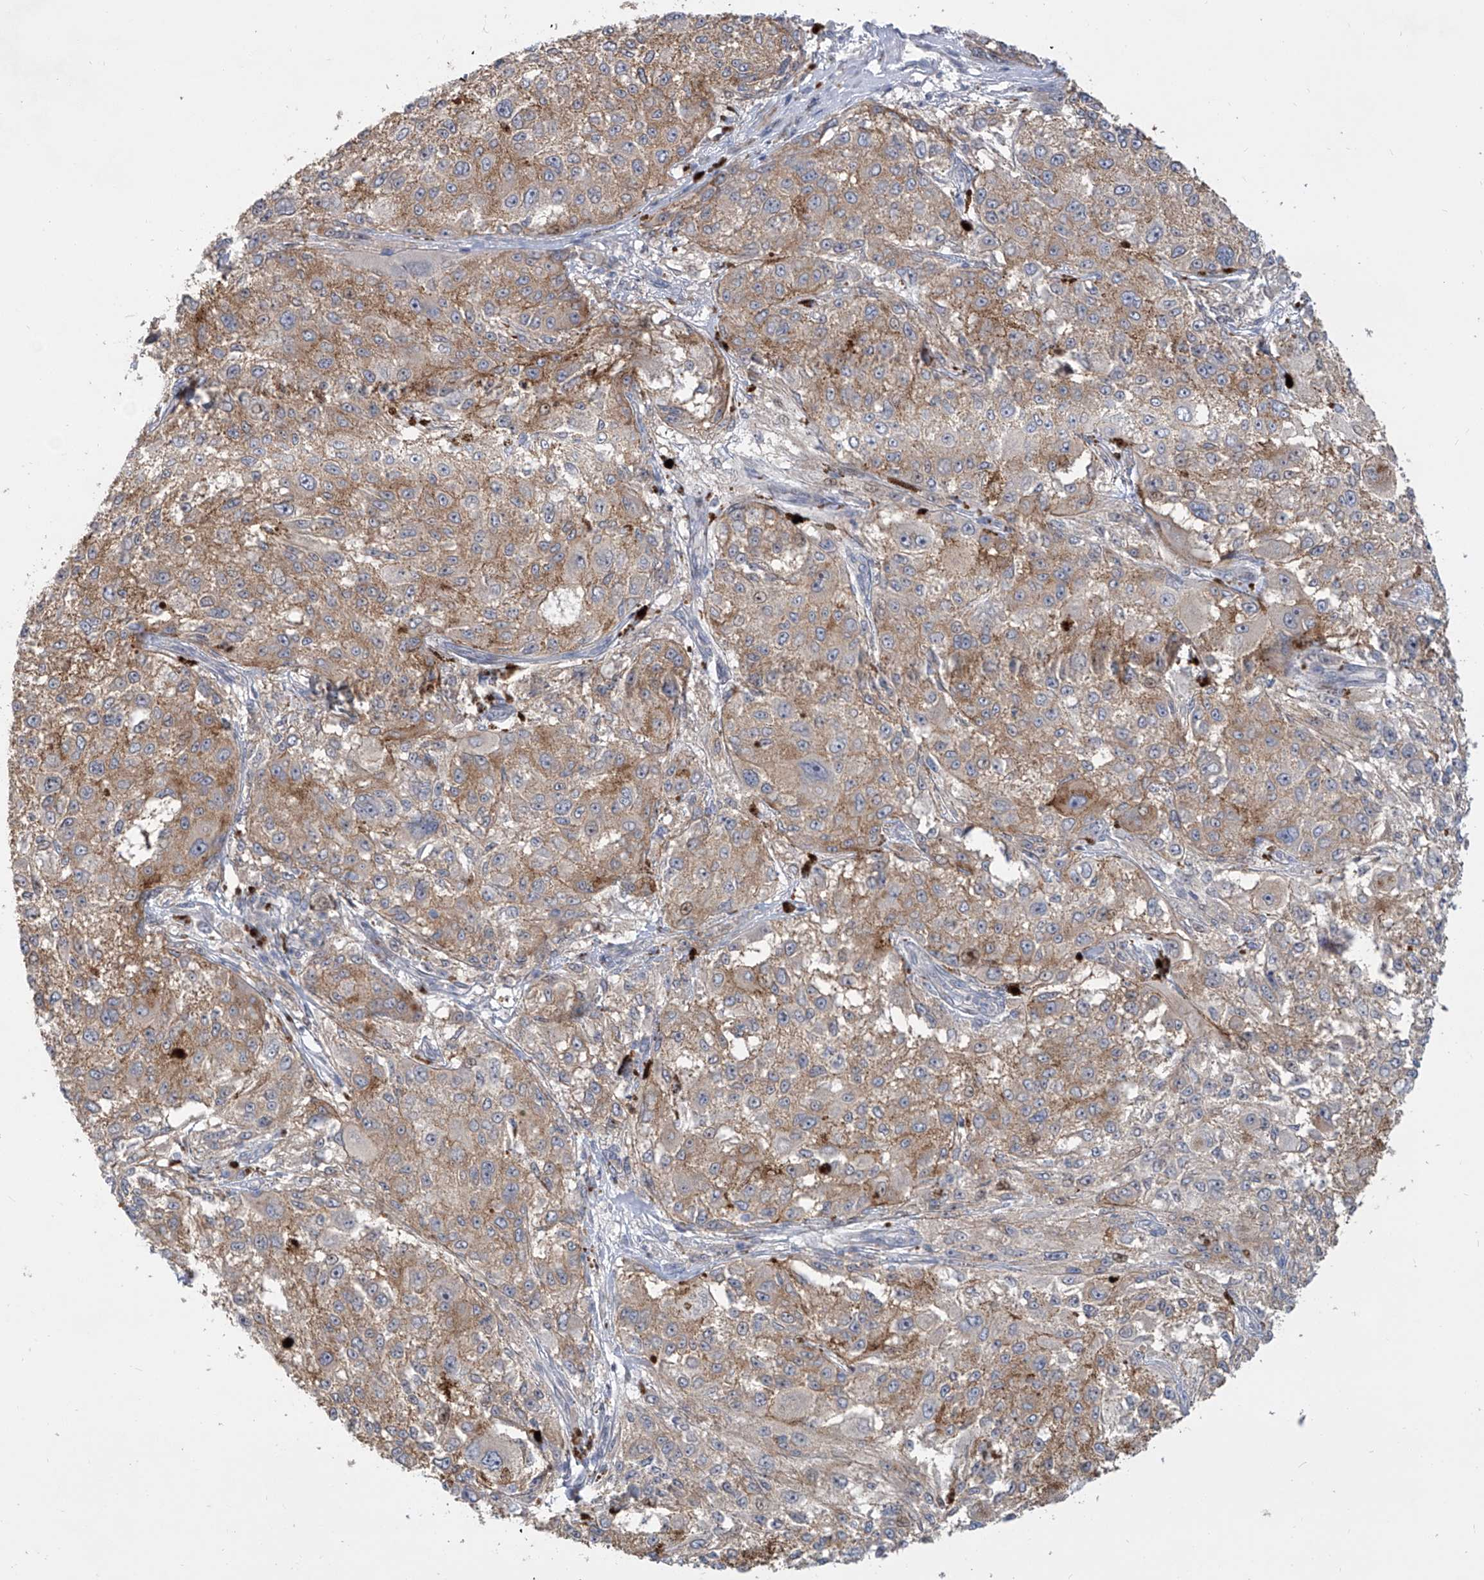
{"staining": {"intensity": "moderate", "quantity": "25%-75%", "location": "cytoplasmic/membranous"}, "tissue": "melanoma", "cell_type": "Tumor cells", "image_type": "cancer", "snomed": [{"axis": "morphology", "description": "Necrosis, NOS"}, {"axis": "morphology", "description": "Malignant melanoma, NOS"}, {"axis": "topography", "description": "Skin"}], "caption": "Immunohistochemical staining of human melanoma reveals medium levels of moderate cytoplasmic/membranous protein expression in approximately 25%-75% of tumor cells.", "gene": "LRRC1", "patient": {"sex": "female", "age": 87}}